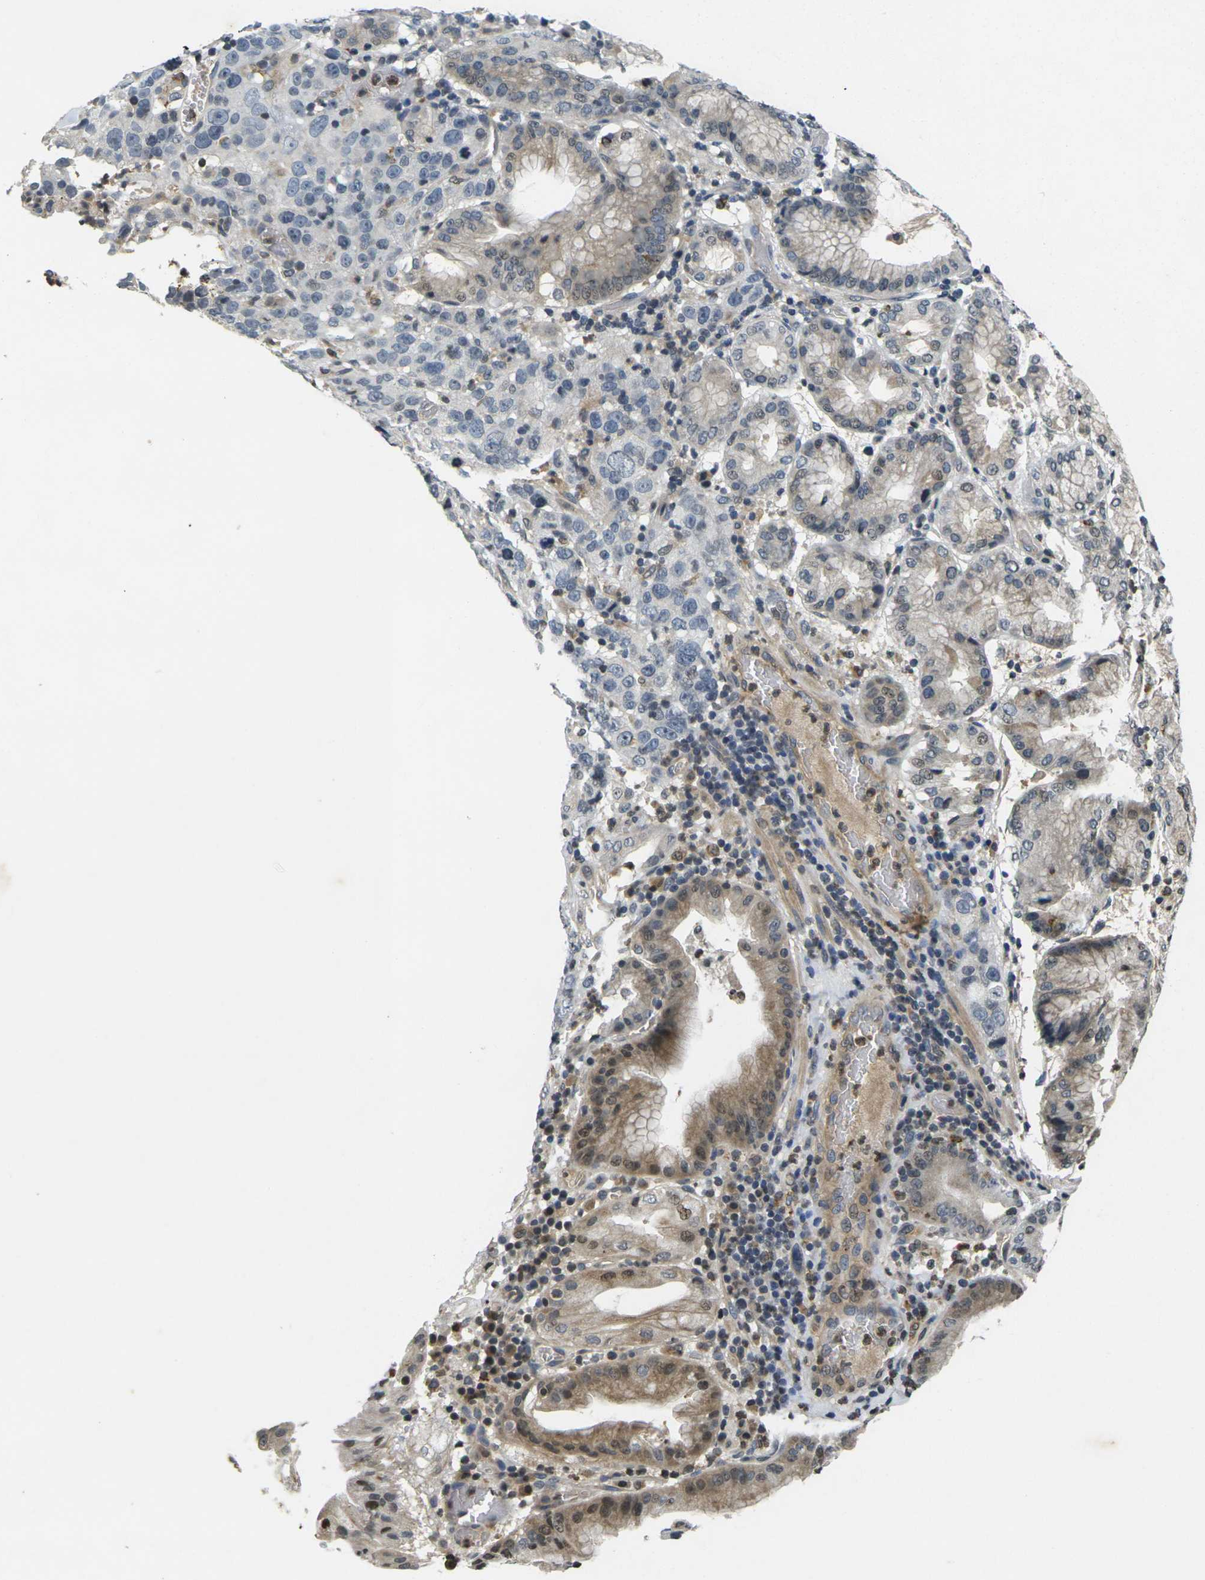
{"staining": {"intensity": "negative", "quantity": "none", "location": "none"}, "tissue": "stomach cancer", "cell_type": "Tumor cells", "image_type": "cancer", "snomed": [{"axis": "morphology", "description": "Normal tissue, NOS"}, {"axis": "morphology", "description": "Adenocarcinoma, NOS"}, {"axis": "topography", "description": "Stomach"}], "caption": "The photomicrograph shows no significant staining in tumor cells of stomach cancer.", "gene": "C1QC", "patient": {"sex": "male", "age": 48}}